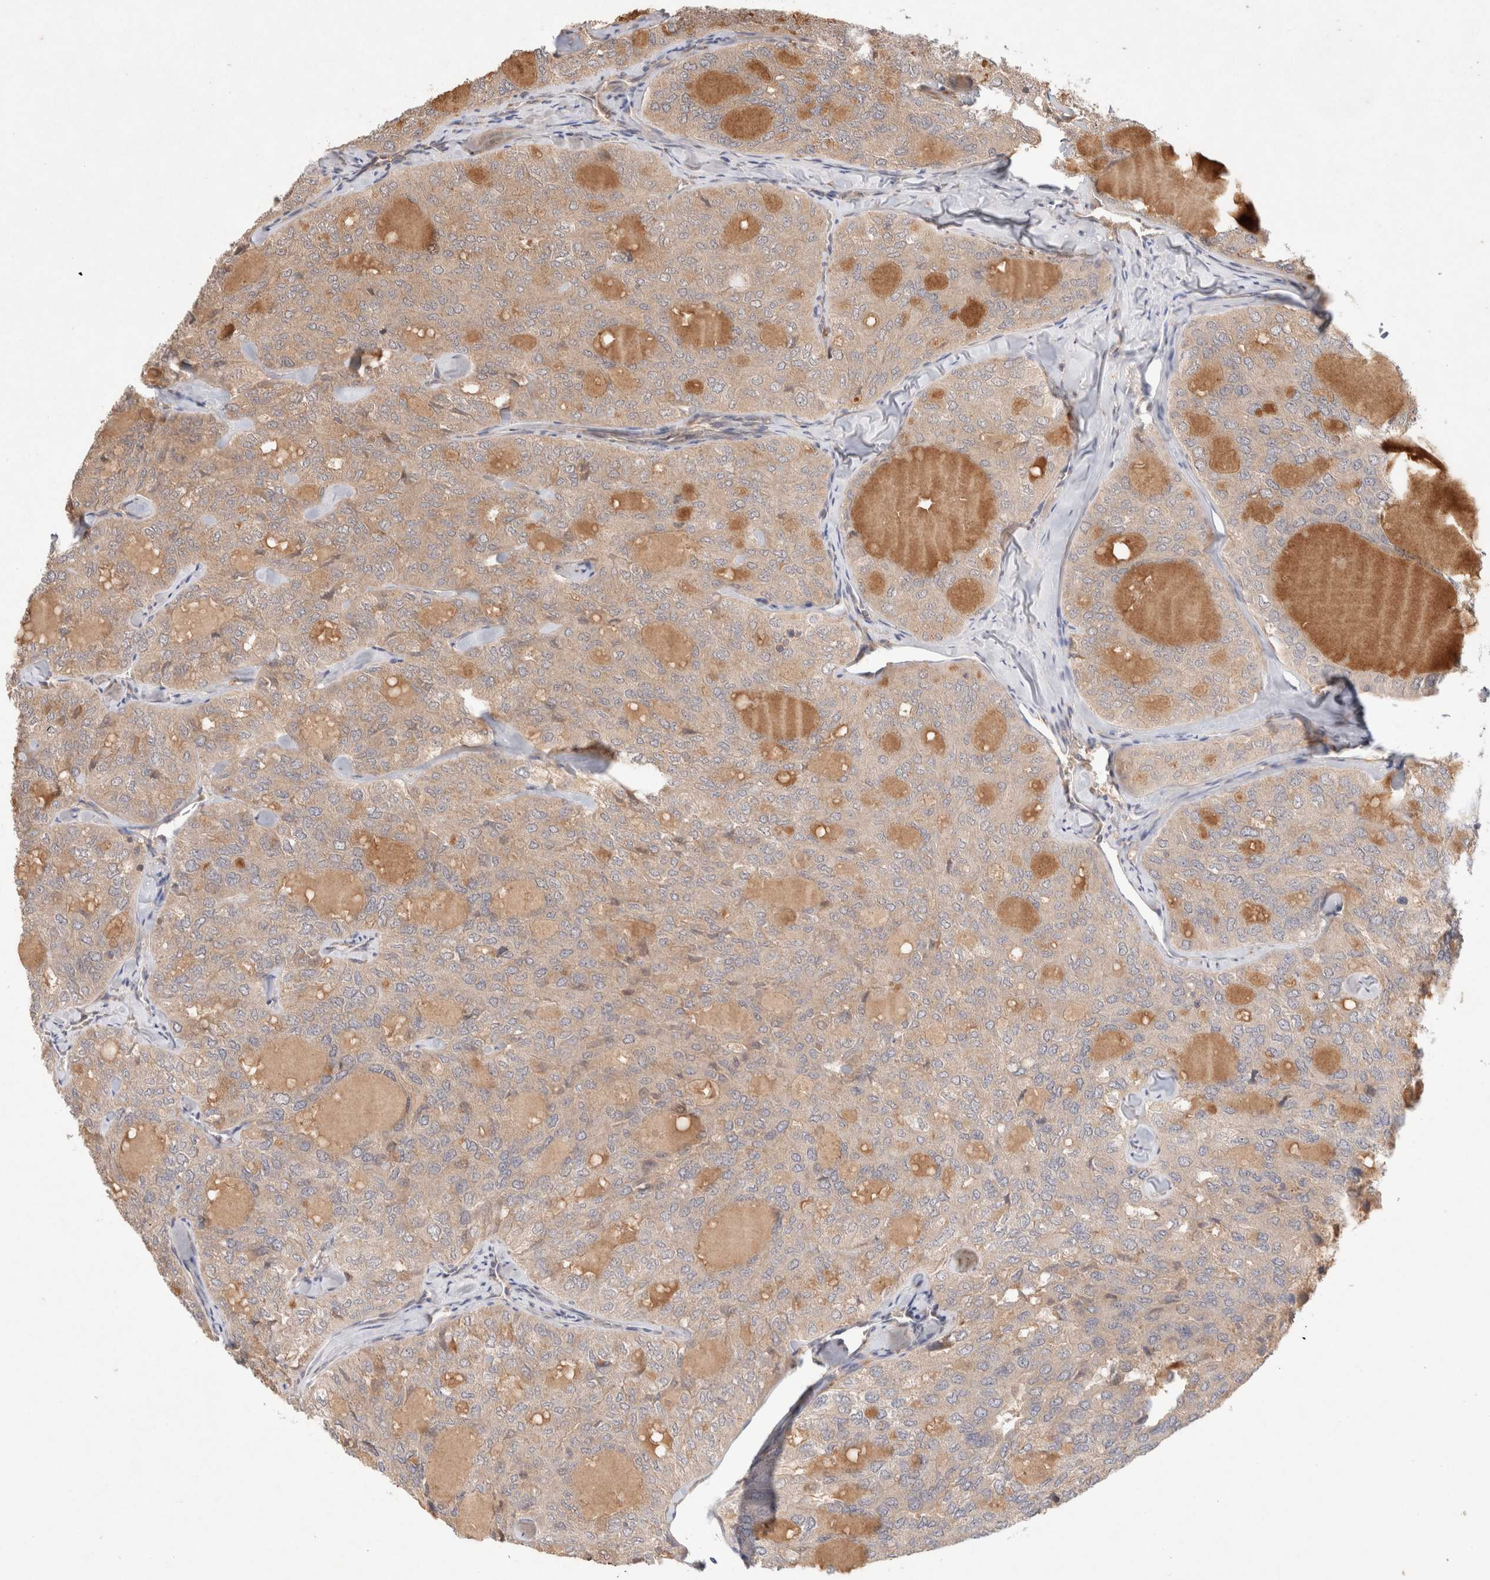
{"staining": {"intensity": "weak", "quantity": ">75%", "location": "cytoplasmic/membranous"}, "tissue": "thyroid cancer", "cell_type": "Tumor cells", "image_type": "cancer", "snomed": [{"axis": "morphology", "description": "Follicular adenoma carcinoma, NOS"}, {"axis": "topography", "description": "Thyroid gland"}], "caption": "A brown stain shows weak cytoplasmic/membranous staining of a protein in human thyroid follicular adenoma carcinoma tumor cells.", "gene": "KLHL20", "patient": {"sex": "male", "age": 75}}